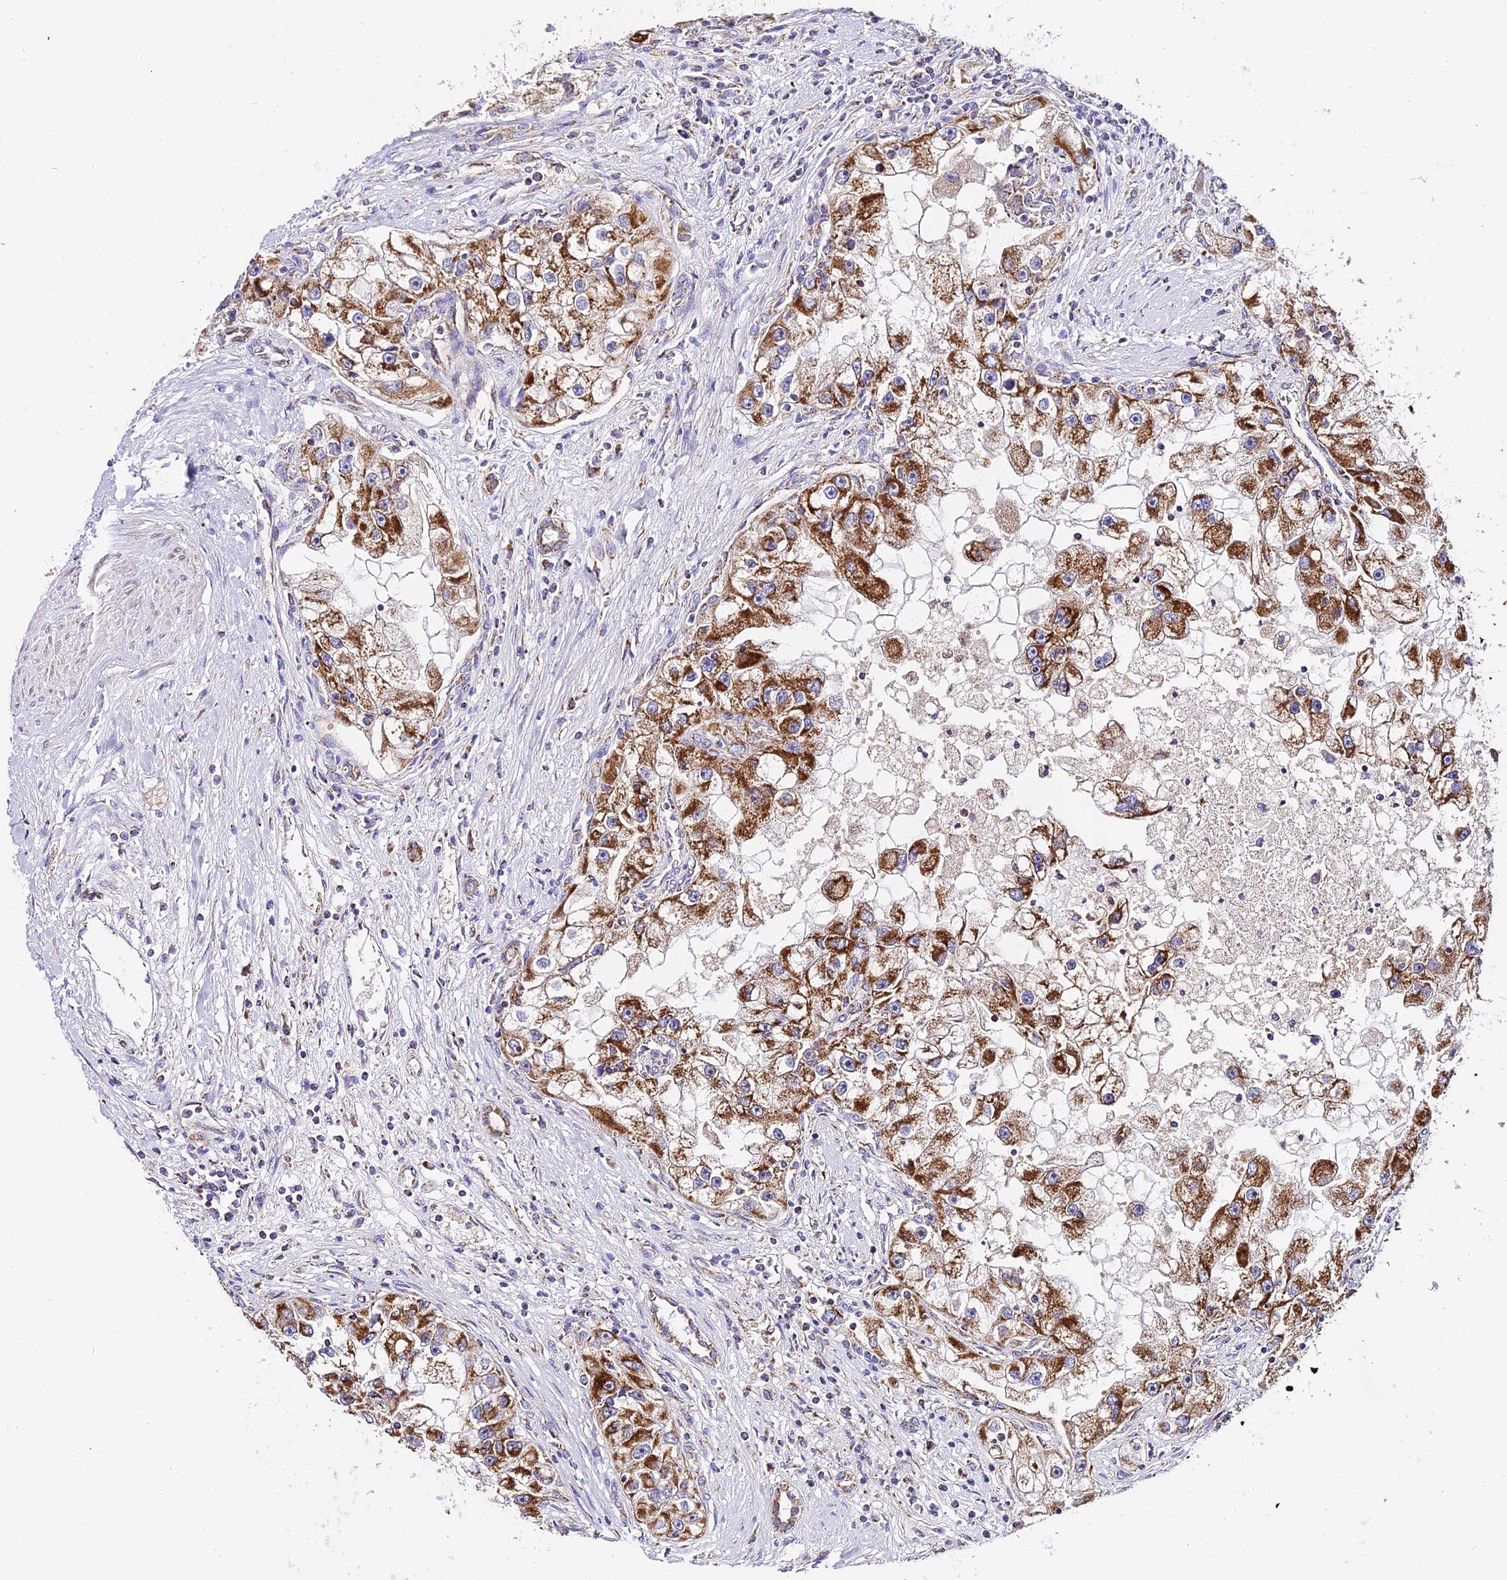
{"staining": {"intensity": "strong", "quantity": ">75%", "location": "cytoplasmic/membranous"}, "tissue": "renal cancer", "cell_type": "Tumor cells", "image_type": "cancer", "snomed": [{"axis": "morphology", "description": "Adenocarcinoma, NOS"}, {"axis": "topography", "description": "Kidney"}], "caption": "Immunohistochemical staining of renal cancer (adenocarcinoma) shows high levels of strong cytoplasmic/membranous protein expression in about >75% of tumor cells.", "gene": "OCIAD1", "patient": {"sex": "male", "age": 63}}